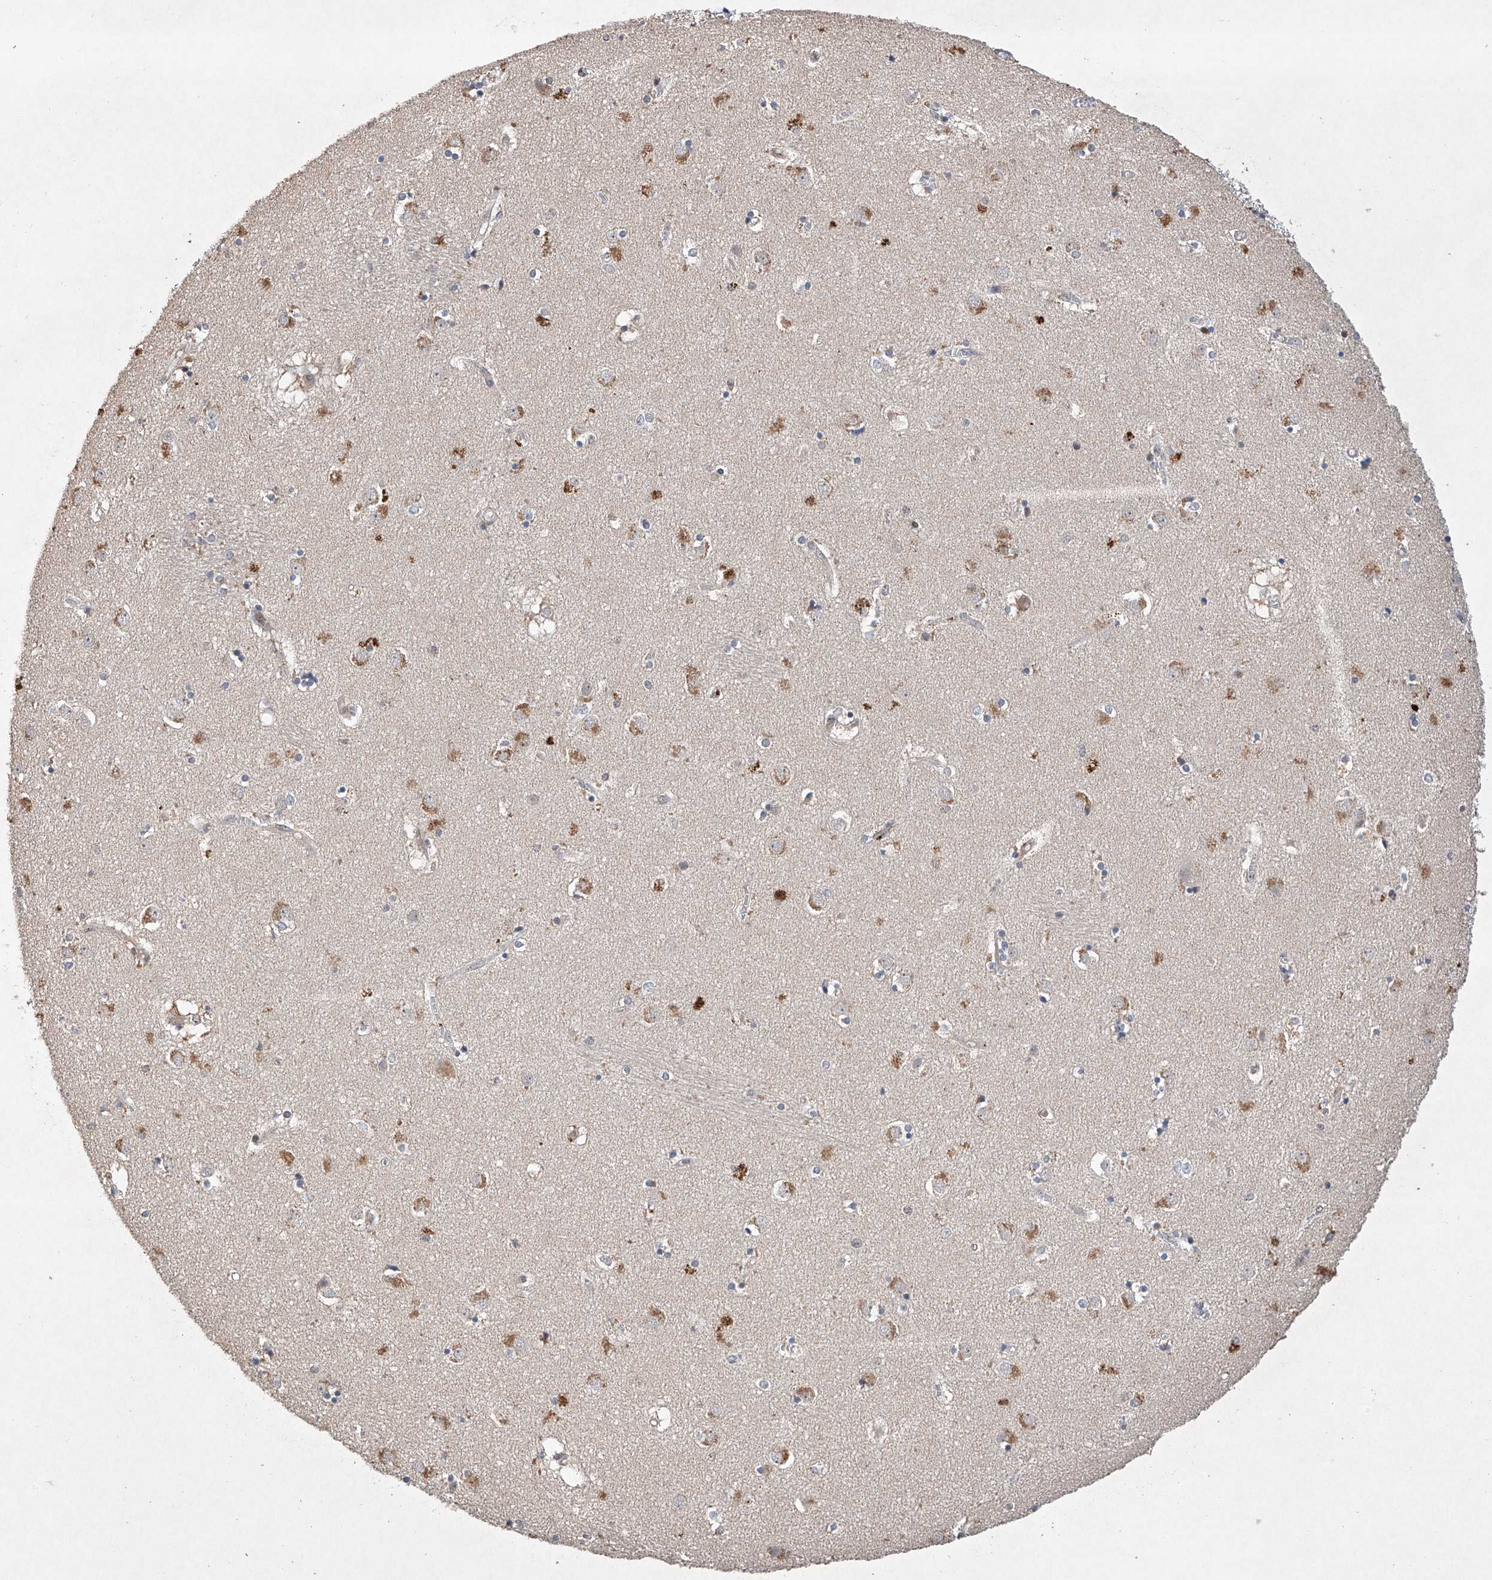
{"staining": {"intensity": "moderate", "quantity": "<25%", "location": "cytoplasmic/membranous"}, "tissue": "caudate", "cell_type": "Glial cells", "image_type": "normal", "snomed": [{"axis": "morphology", "description": "Normal tissue, NOS"}, {"axis": "topography", "description": "Lateral ventricle wall"}], "caption": "IHC staining of benign caudate, which shows low levels of moderate cytoplasmic/membranous positivity in about <25% of glial cells indicating moderate cytoplasmic/membranous protein staining. The staining was performed using DAB (3,3'-diaminobenzidine) (brown) for protein detection and nuclei were counterstained in hematoxylin (blue).", "gene": "AFG1L", "patient": {"sex": "male", "age": 70}}